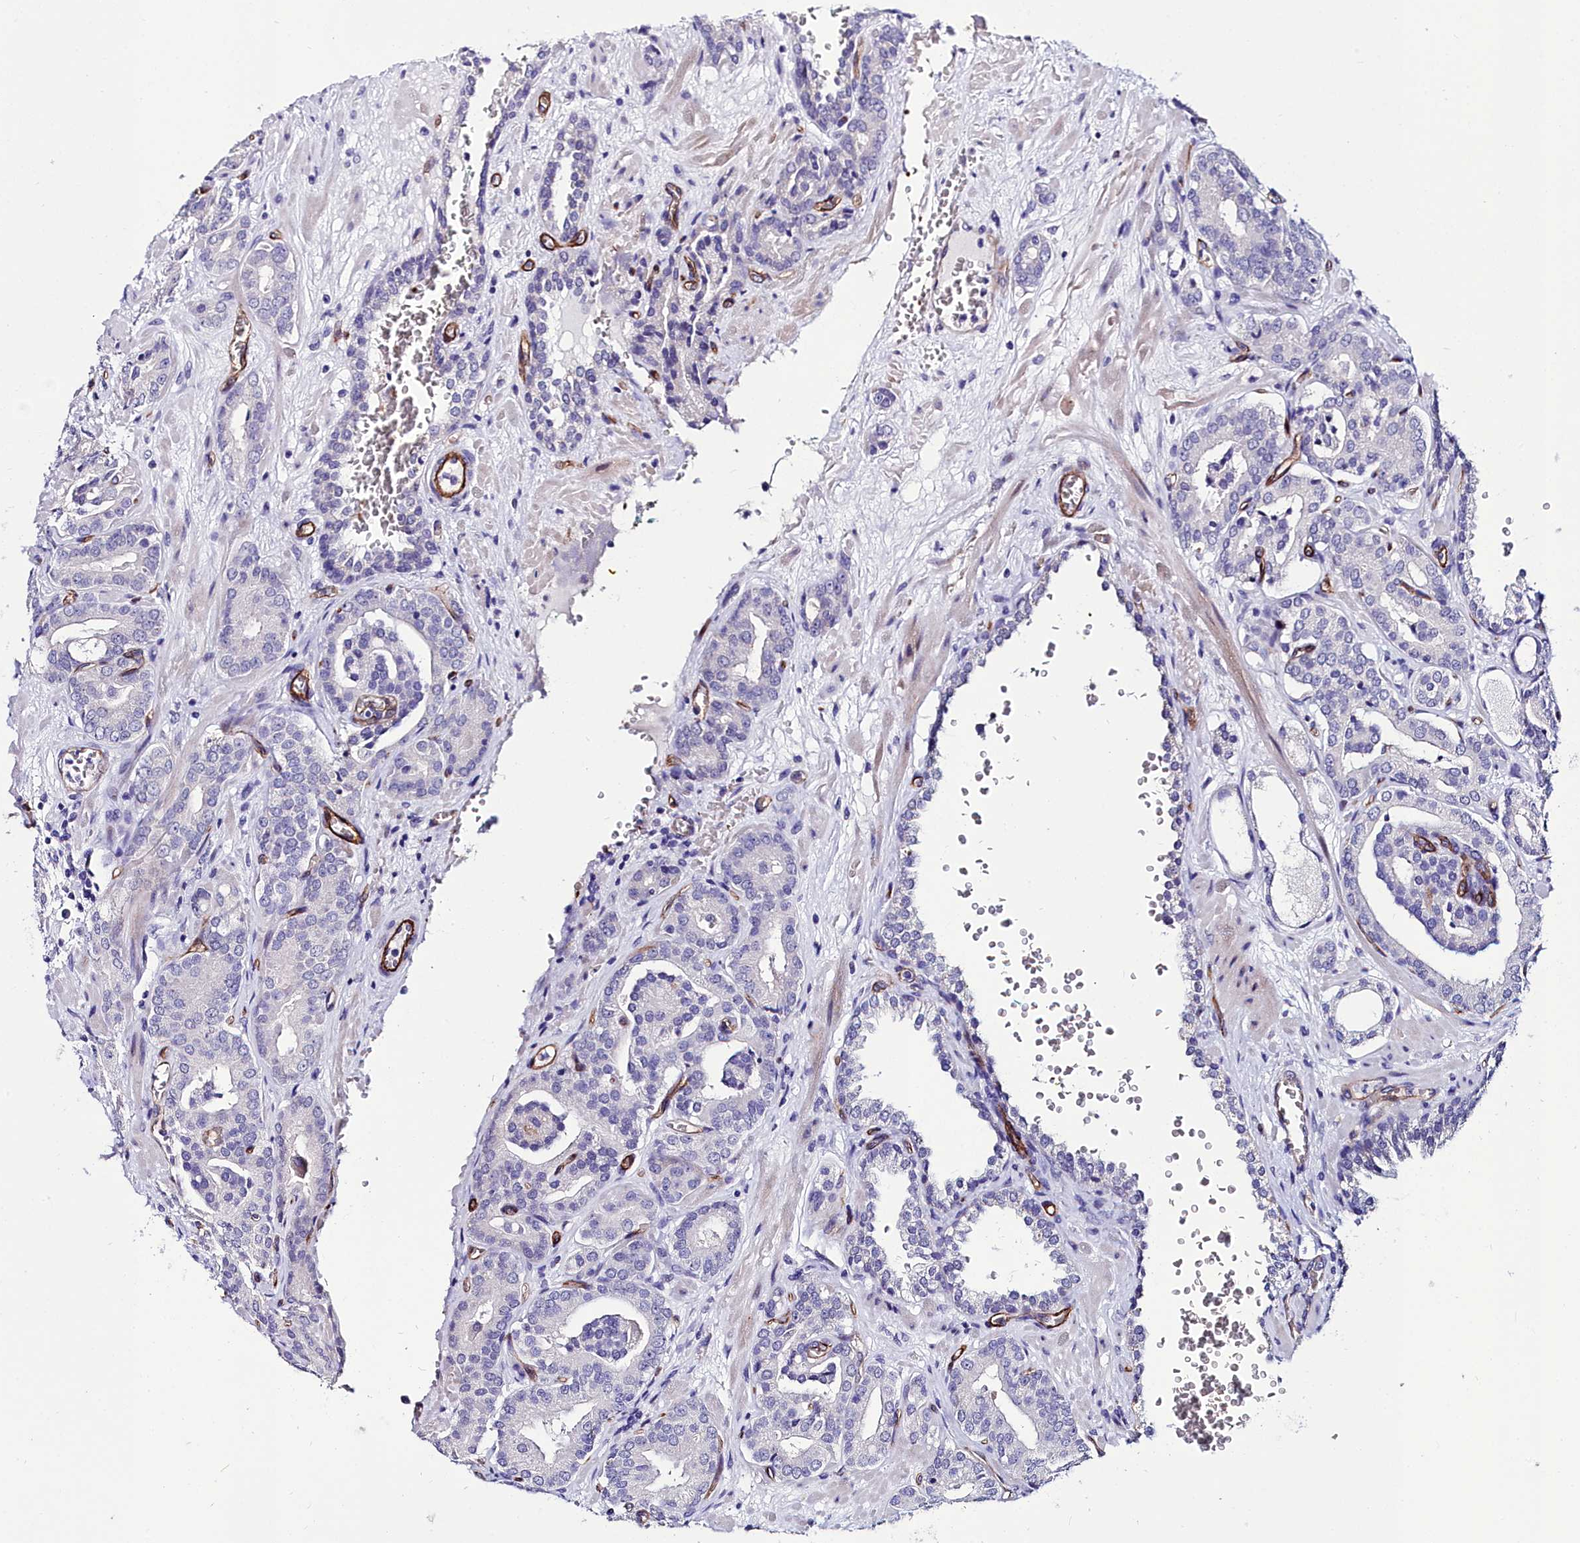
{"staining": {"intensity": "negative", "quantity": "none", "location": "none"}, "tissue": "prostate cancer", "cell_type": "Tumor cells", "image_type": "cancer", "snomed": [{"axis": "morphology", "description": "Adenocarcinoma, High grade"}, {"axis": "topography", "description": "Prostate"}], "caption": "Immunohistochemistry of prostate cancer displays no expression in tumor cells. The staining was performed using DAB (3,3'-diaminobenzidine) to visualize the protein expression in brown, while the nuclei were stained in blue with hematoxylin (Magnification: 20x).", "gene": "CYP4F11", "patient": {"sex": "male", "age": 66}}